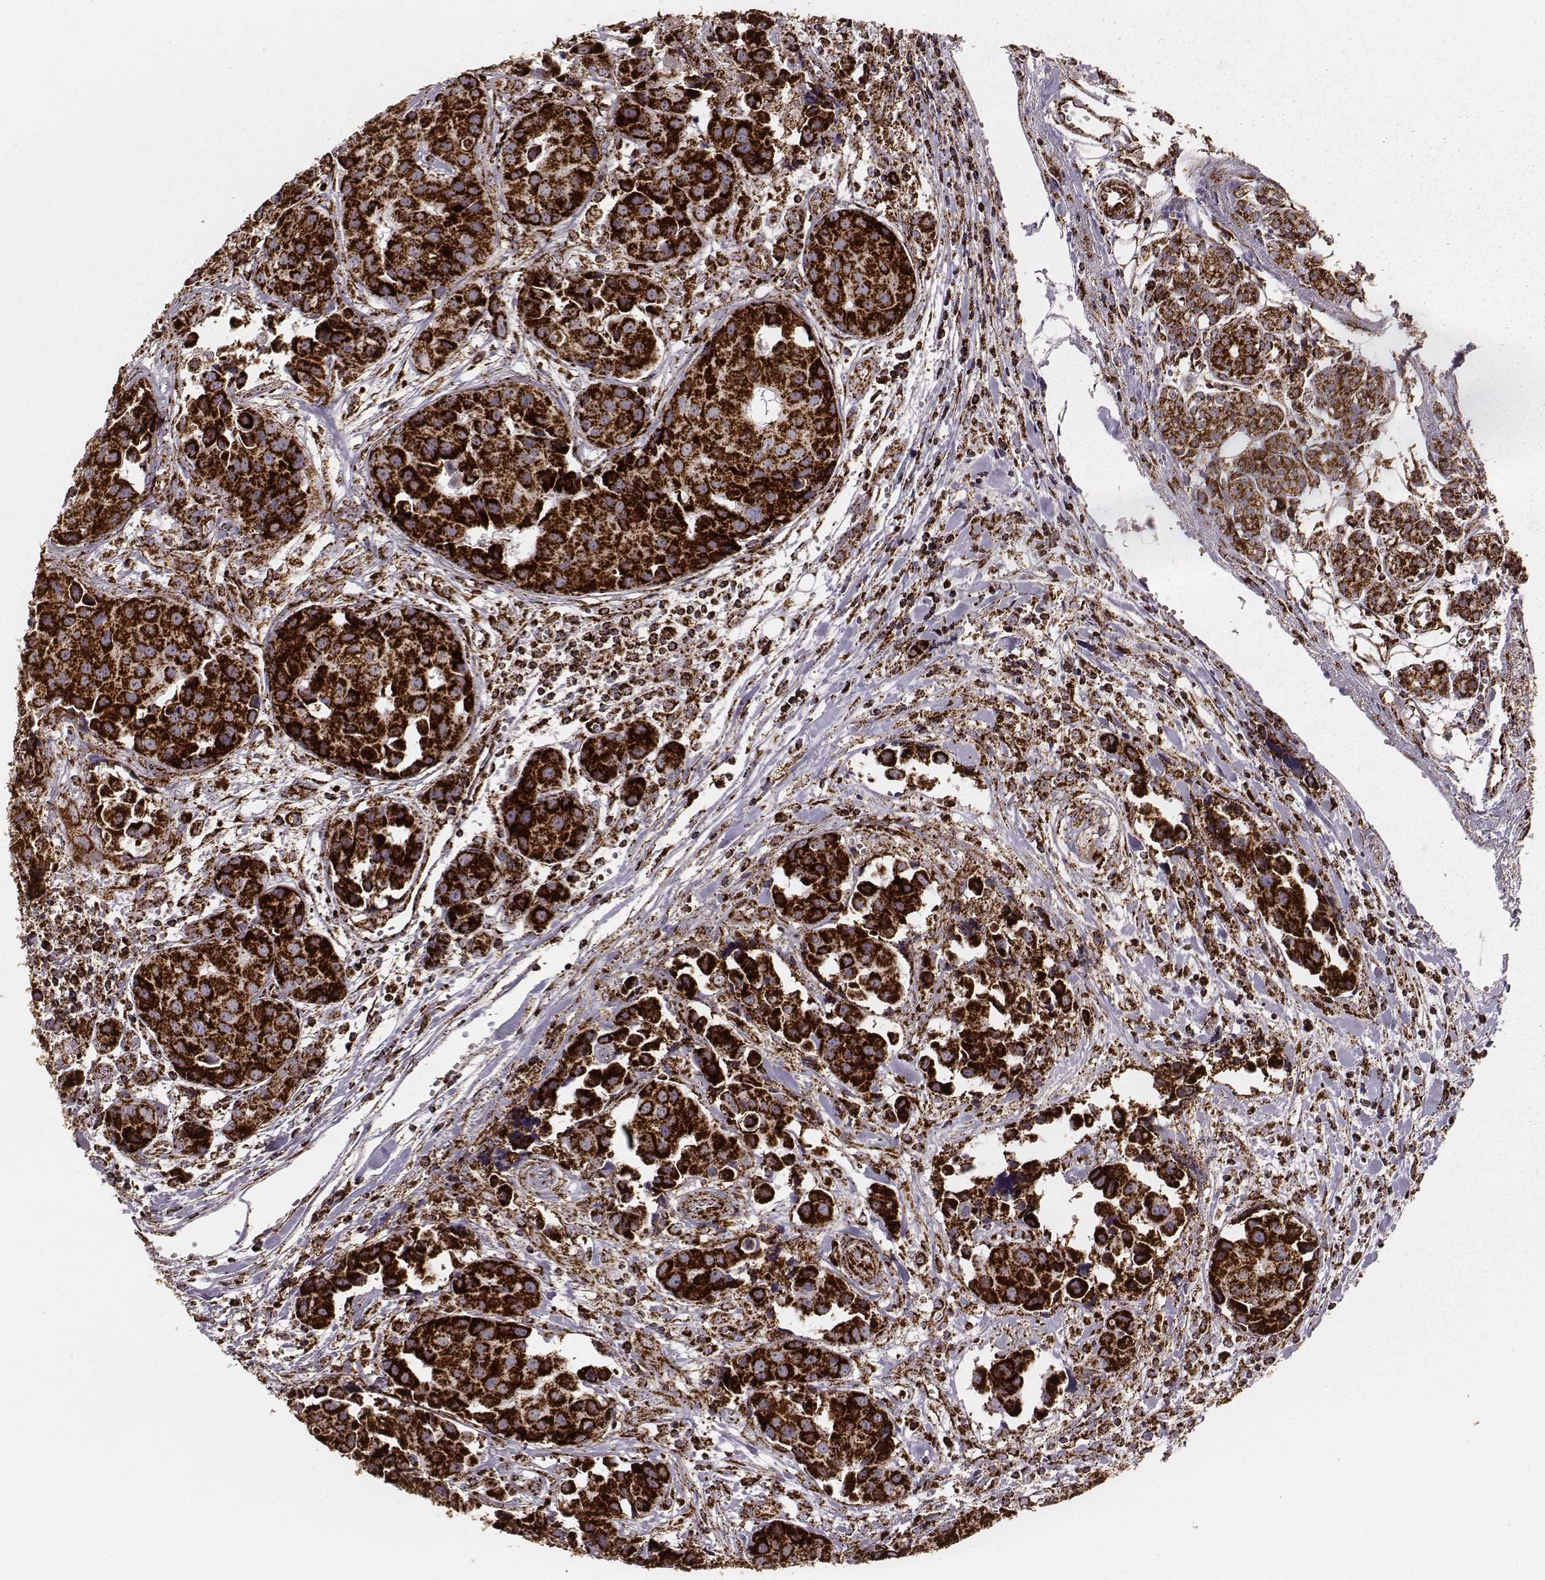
{"staining": {"intensity": "strong", "quantity": ">75%", "location": "cytoplasmic/membranous"}, "tissue": "head and neck cancer", "cell_type": "Tumor cells", "image_type": "cancer", "snomed": [{"axis": "morphology", "description": "Adenocarcinoma, NOS"}, {"axis": "topography", "description": "Head-Neck"}], "caption": "Immunohistochemical staining of human adenocarcinoma (head and neck) reveals high levels of strong cytoplasmic/membranous protein expression in approximately >75% of tumor cells.", "gene": "TUFM", "patient": {"sex": "male", "age": 76}}